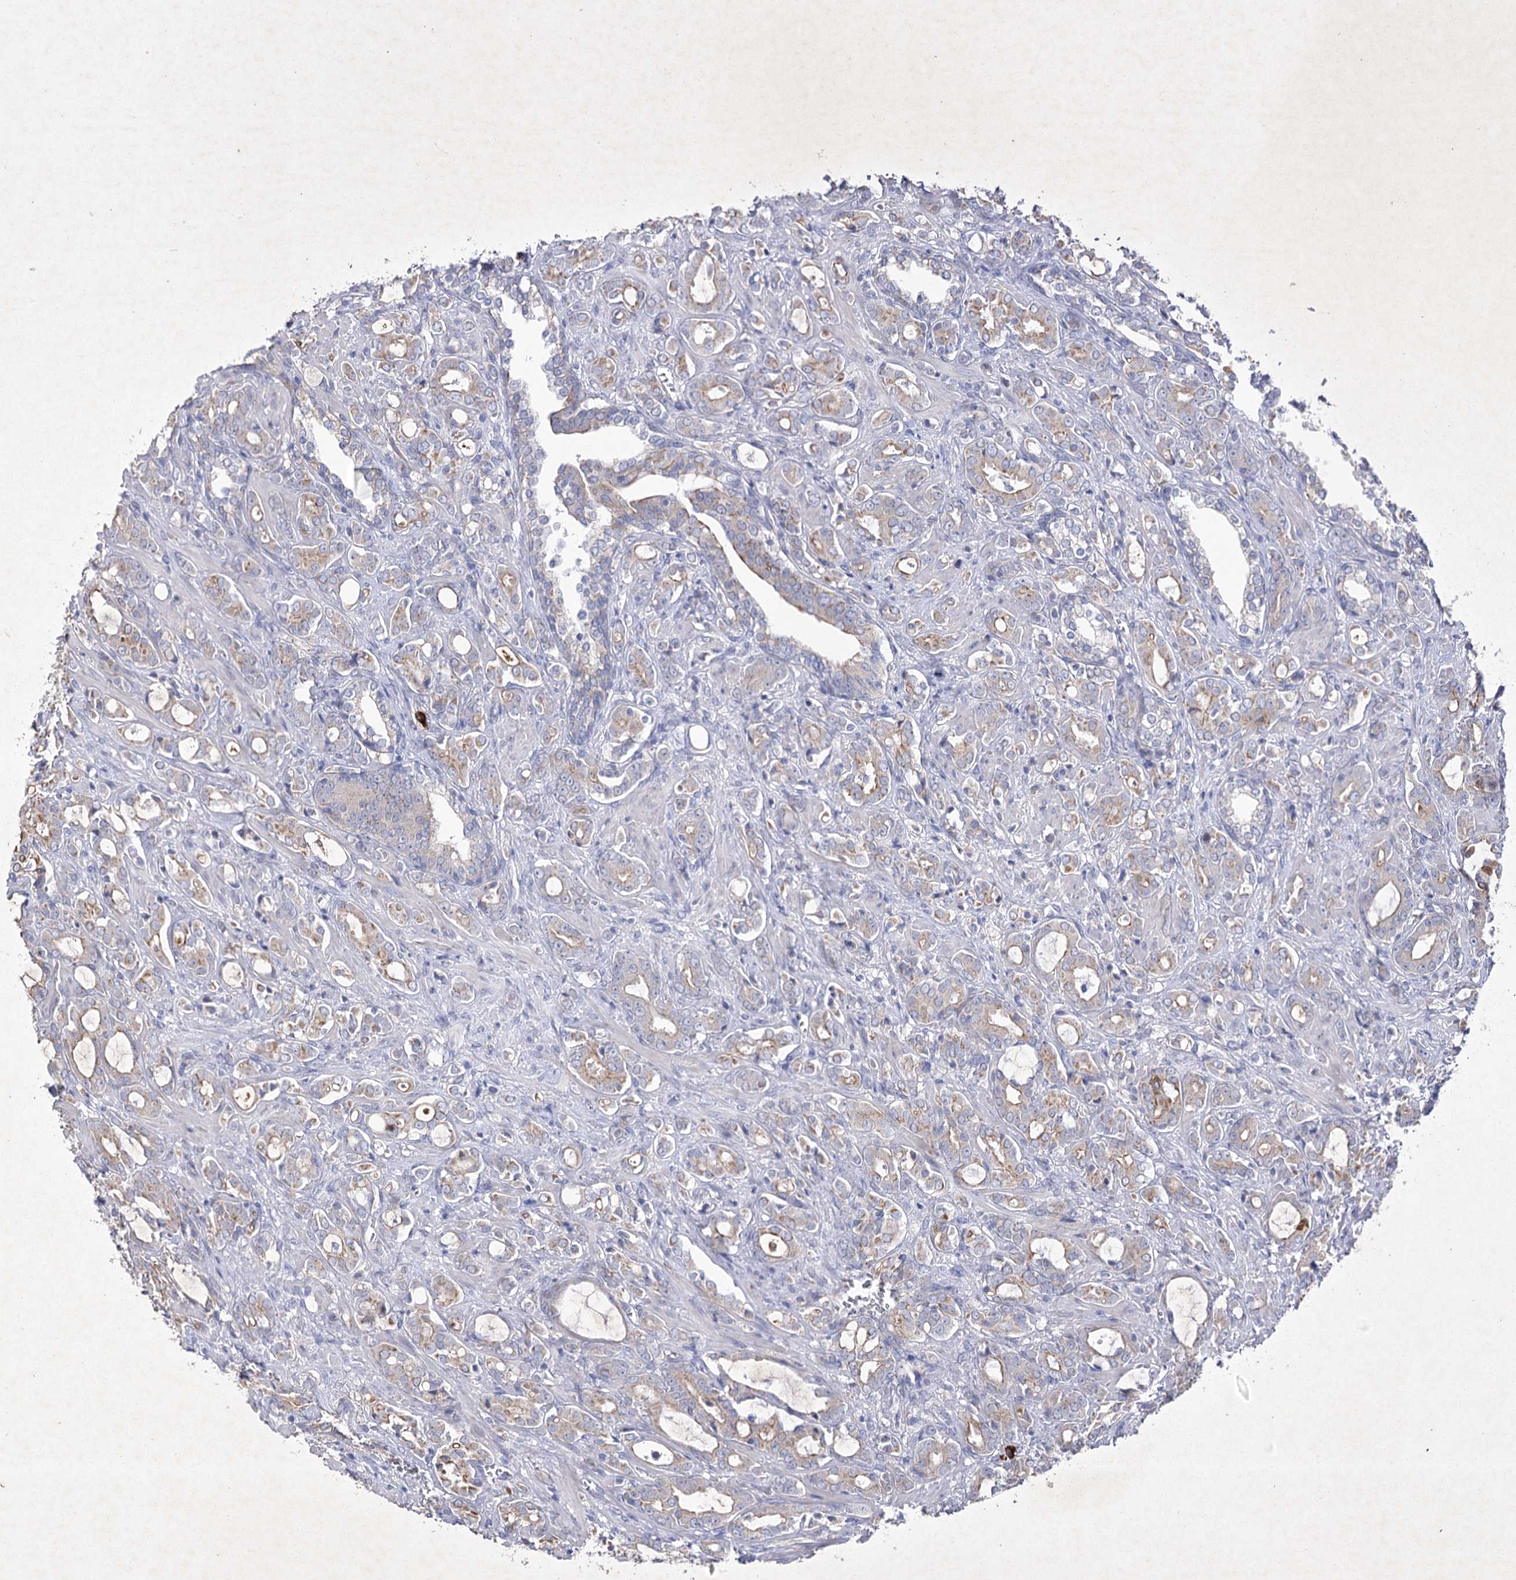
{"staining": {"intensity": "weak", "quantity": "<25%", "location": "cytoplasmic/membranous"}, "tissue": "prostate cancer", "cell_type": "Tumor cells", "image_type": "cancer", "snomed": [{"axis": "morphology", "description": "Adenocarcinoma, High grade"}, {"axis": "topography", "description": "Prostate"}], "caption": "Micrograph shows no significant protein staining in tumor cells of high-grade adenocarcinoma (prostate). Brightfield microscopy of IHC stained with DAB (3,3'-diaminobenzidine) (brown) and hematoxylin (blue), captured at high magnification.", "gene": "COX15", "patient": {"sex": "male", "age": 72}}